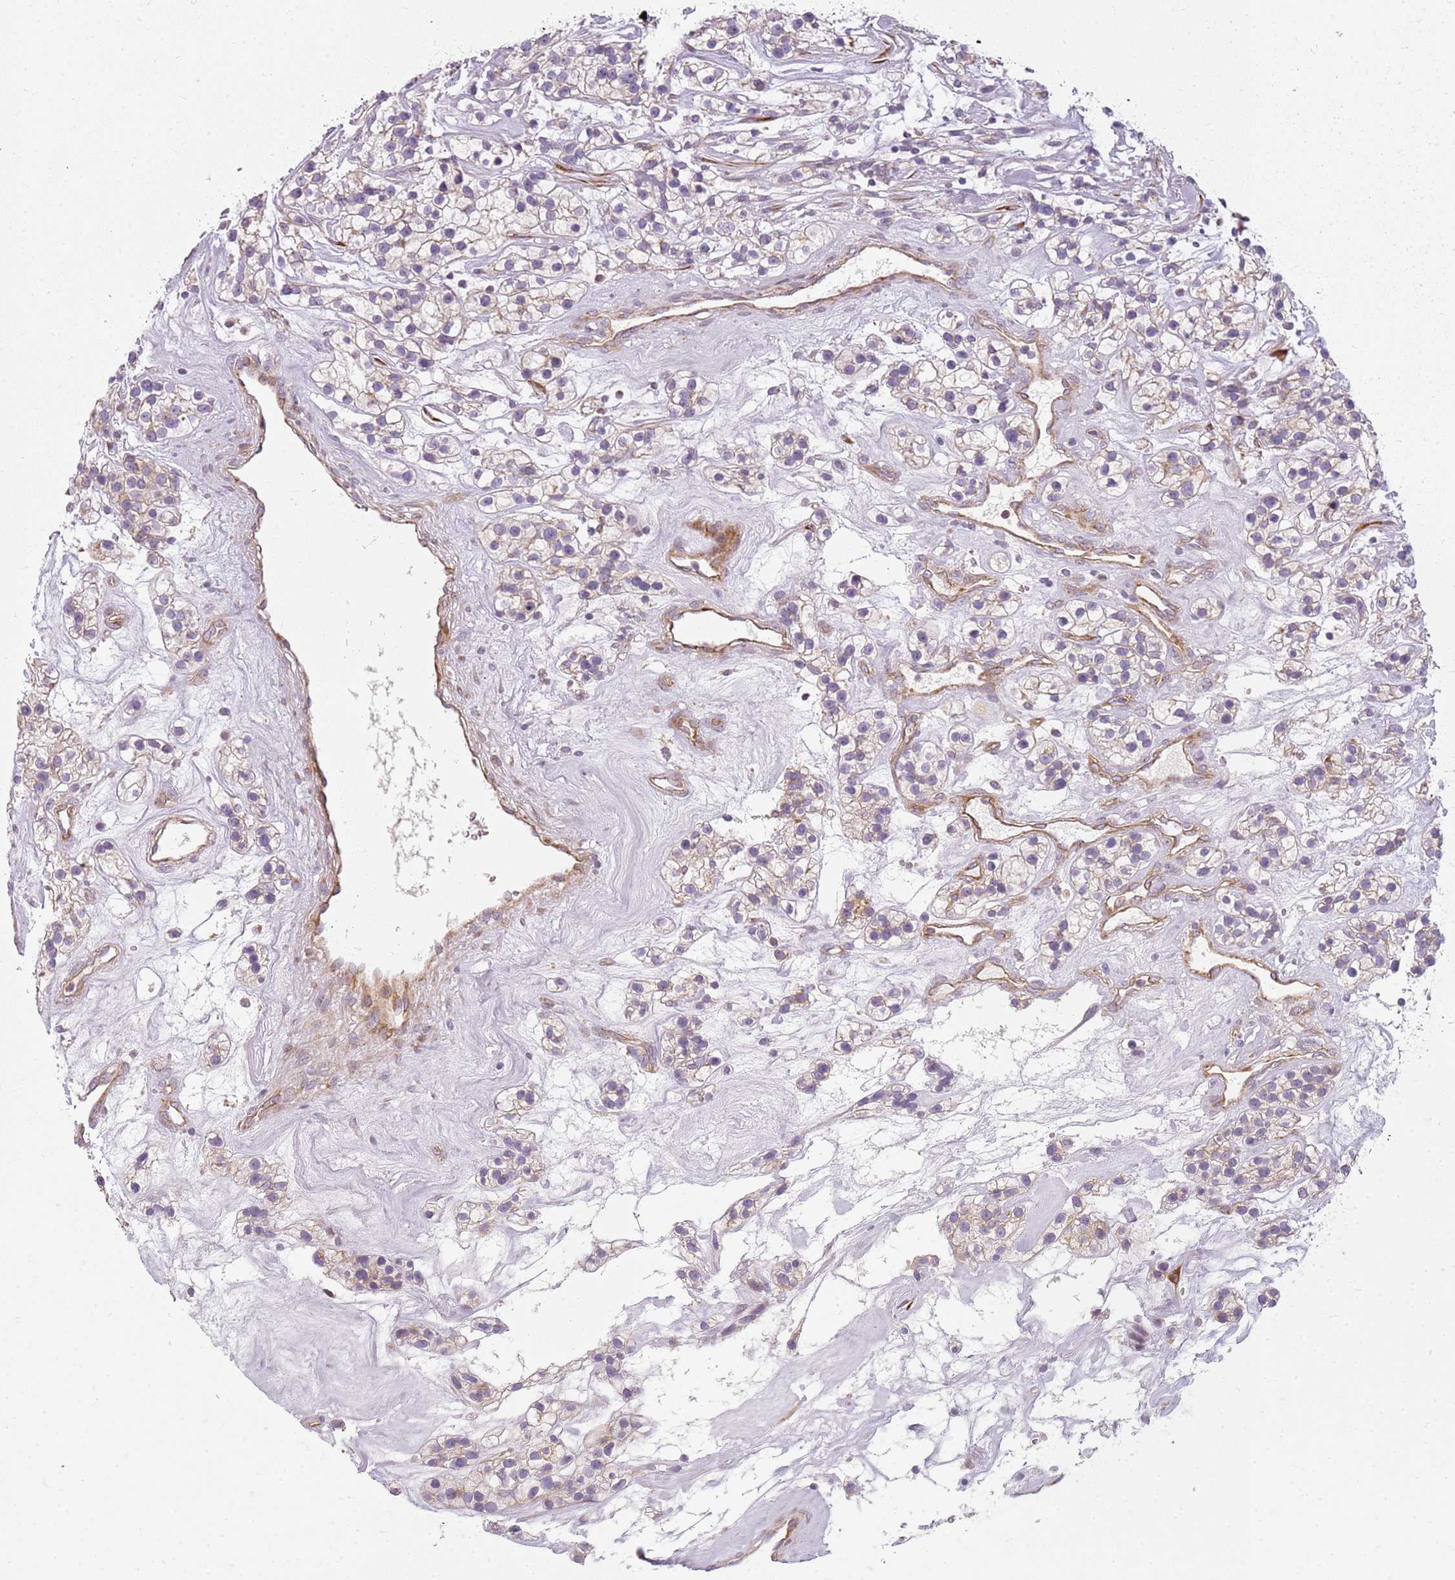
{"staining": {"intensity": "negative", "quantity": "none", "location": "none"}, "tissue": "renal cancer", "cell_type": "Tumor cells", "image_type": "cancer", "snomed": [{"axis": "morphology", "description": "Adenocarcinoma, NOS"}, {"axis": "topography", "description": "Kidney"}], "caption": "Immunohistochemical staining of renal cancer (adenocarcinoma) displays no significant staining in tumor cells.", "gene": "TMEM200C", "patient": {"sex": "female", "age": 57}}